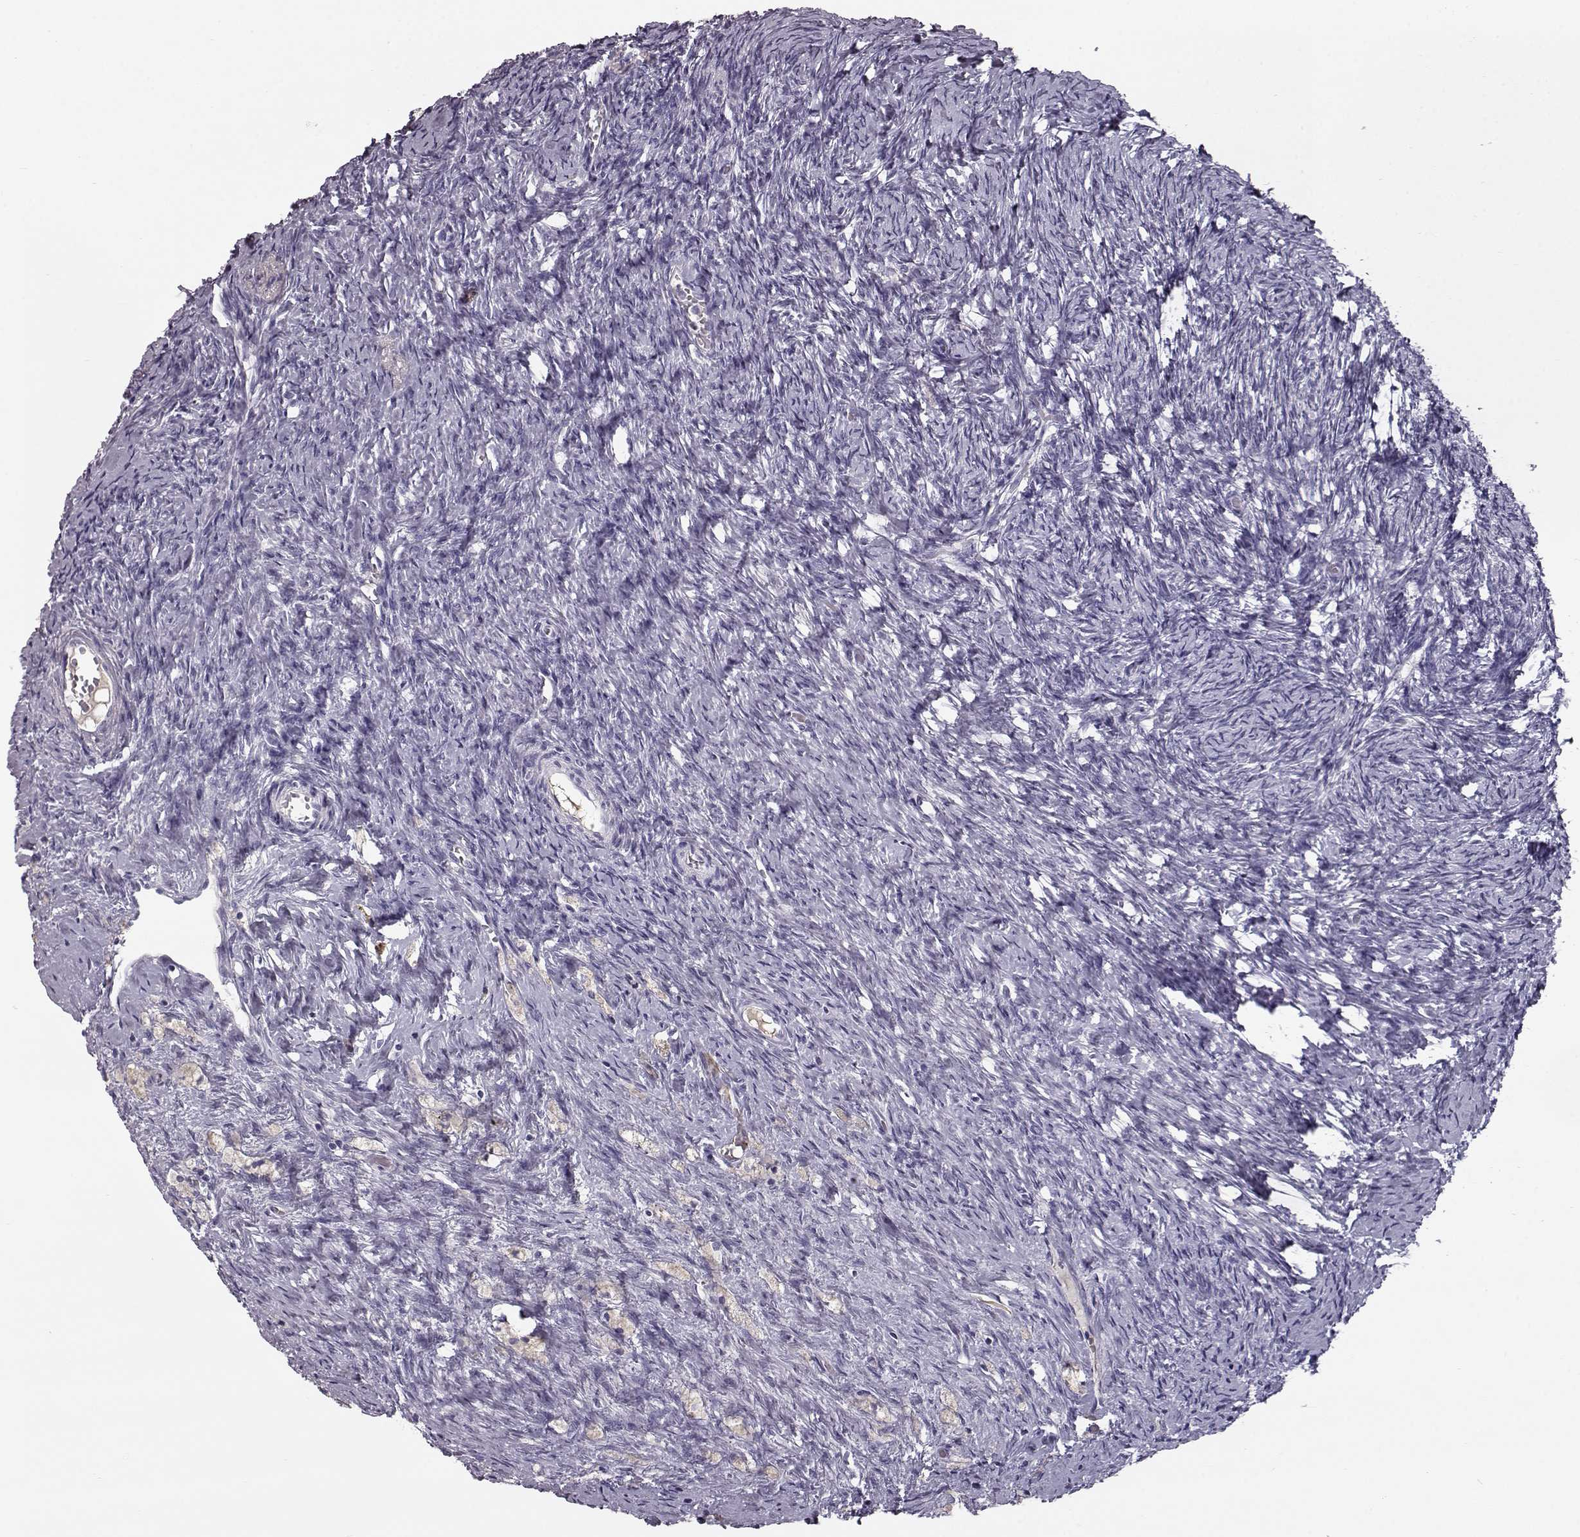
{"staining": {"intensity": "negative", "quantity": "none", "location": "none"}, "tissue": "ovary", "cell_type": "Follicle cells", "image_type": "normal", "snomed": [{"axis": "morphology", "description": "Normal tissue, NOS"}, {"axis": "topography", "description": "Ovary"}], "caption": "Immunohistochemical staining of normal ovary shows no significant expression in follicle cells.", "gene": "CCL19", "patient": {"sex": "female", "age": 39}}